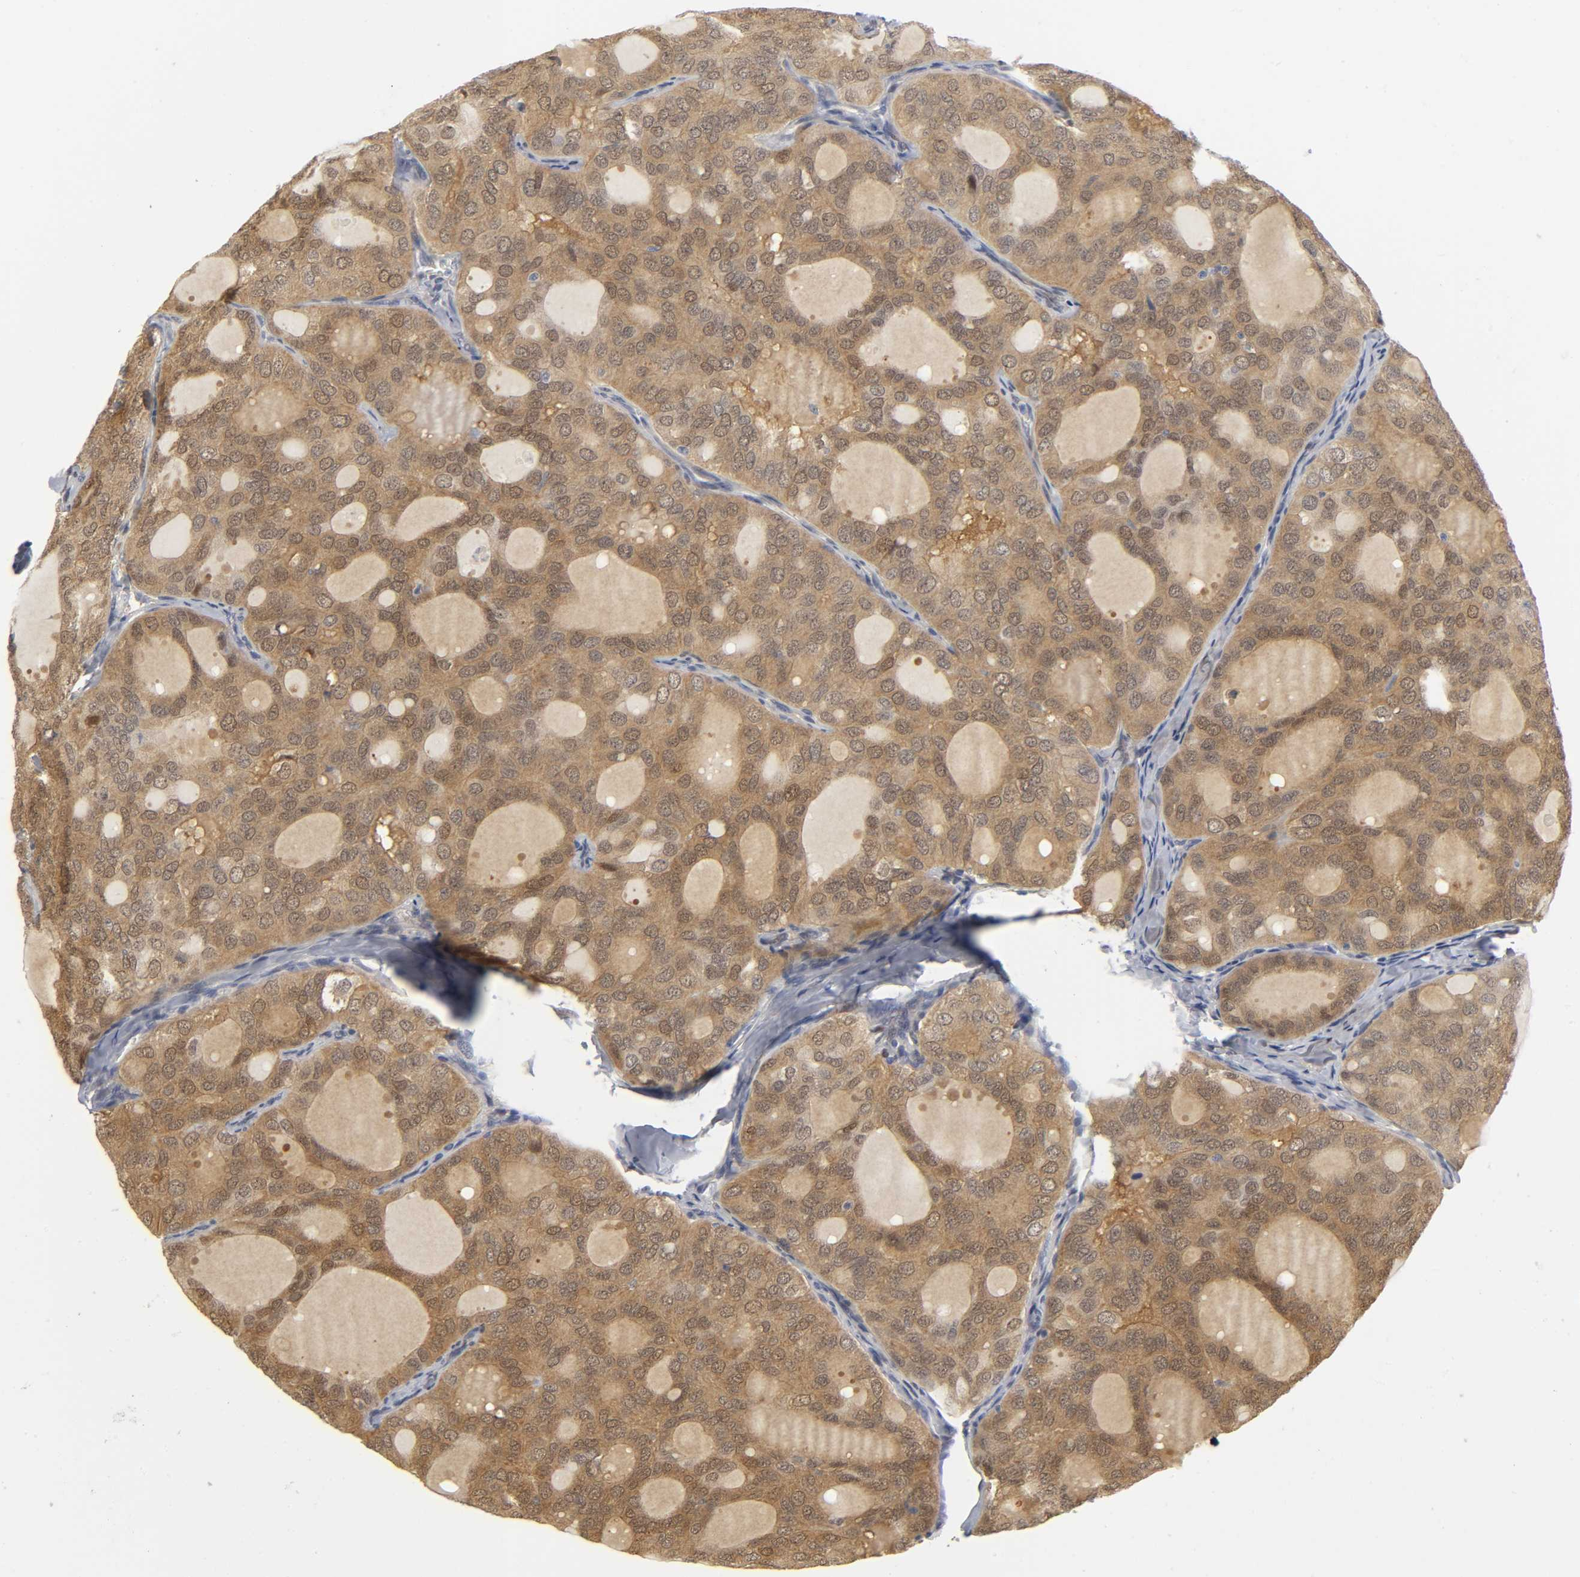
{"staining": {"intensity": "moderate", "quantity": ">75%", "location": "cytoplasmic/membranous,nuclear"}, "tissue": "thyroid cancer", "cell_type": "Tumor cells", "image_type": "cancer", "snomed": [{"axis": "morphology", "description": "Follicular adenoma carcinoma, NOS"}, {"axis": "topography", "description": "Thyroid gland"}], "caption": "A high-resolution image shows immunohistochemistry staining of thyroid follicular adenoma carcinoma, which exhibits moderate cytoplasmic/membranous and nuclear expression in about >75% of tumor cells. Using DAB (3,3'-diaminobenzidine) (brown) and hematoxylin (blue) stains, captured at high magnification using brightfield microscopy.", "gene": "PDLIM3", "patient": {"sex": "male", "age": 75}}